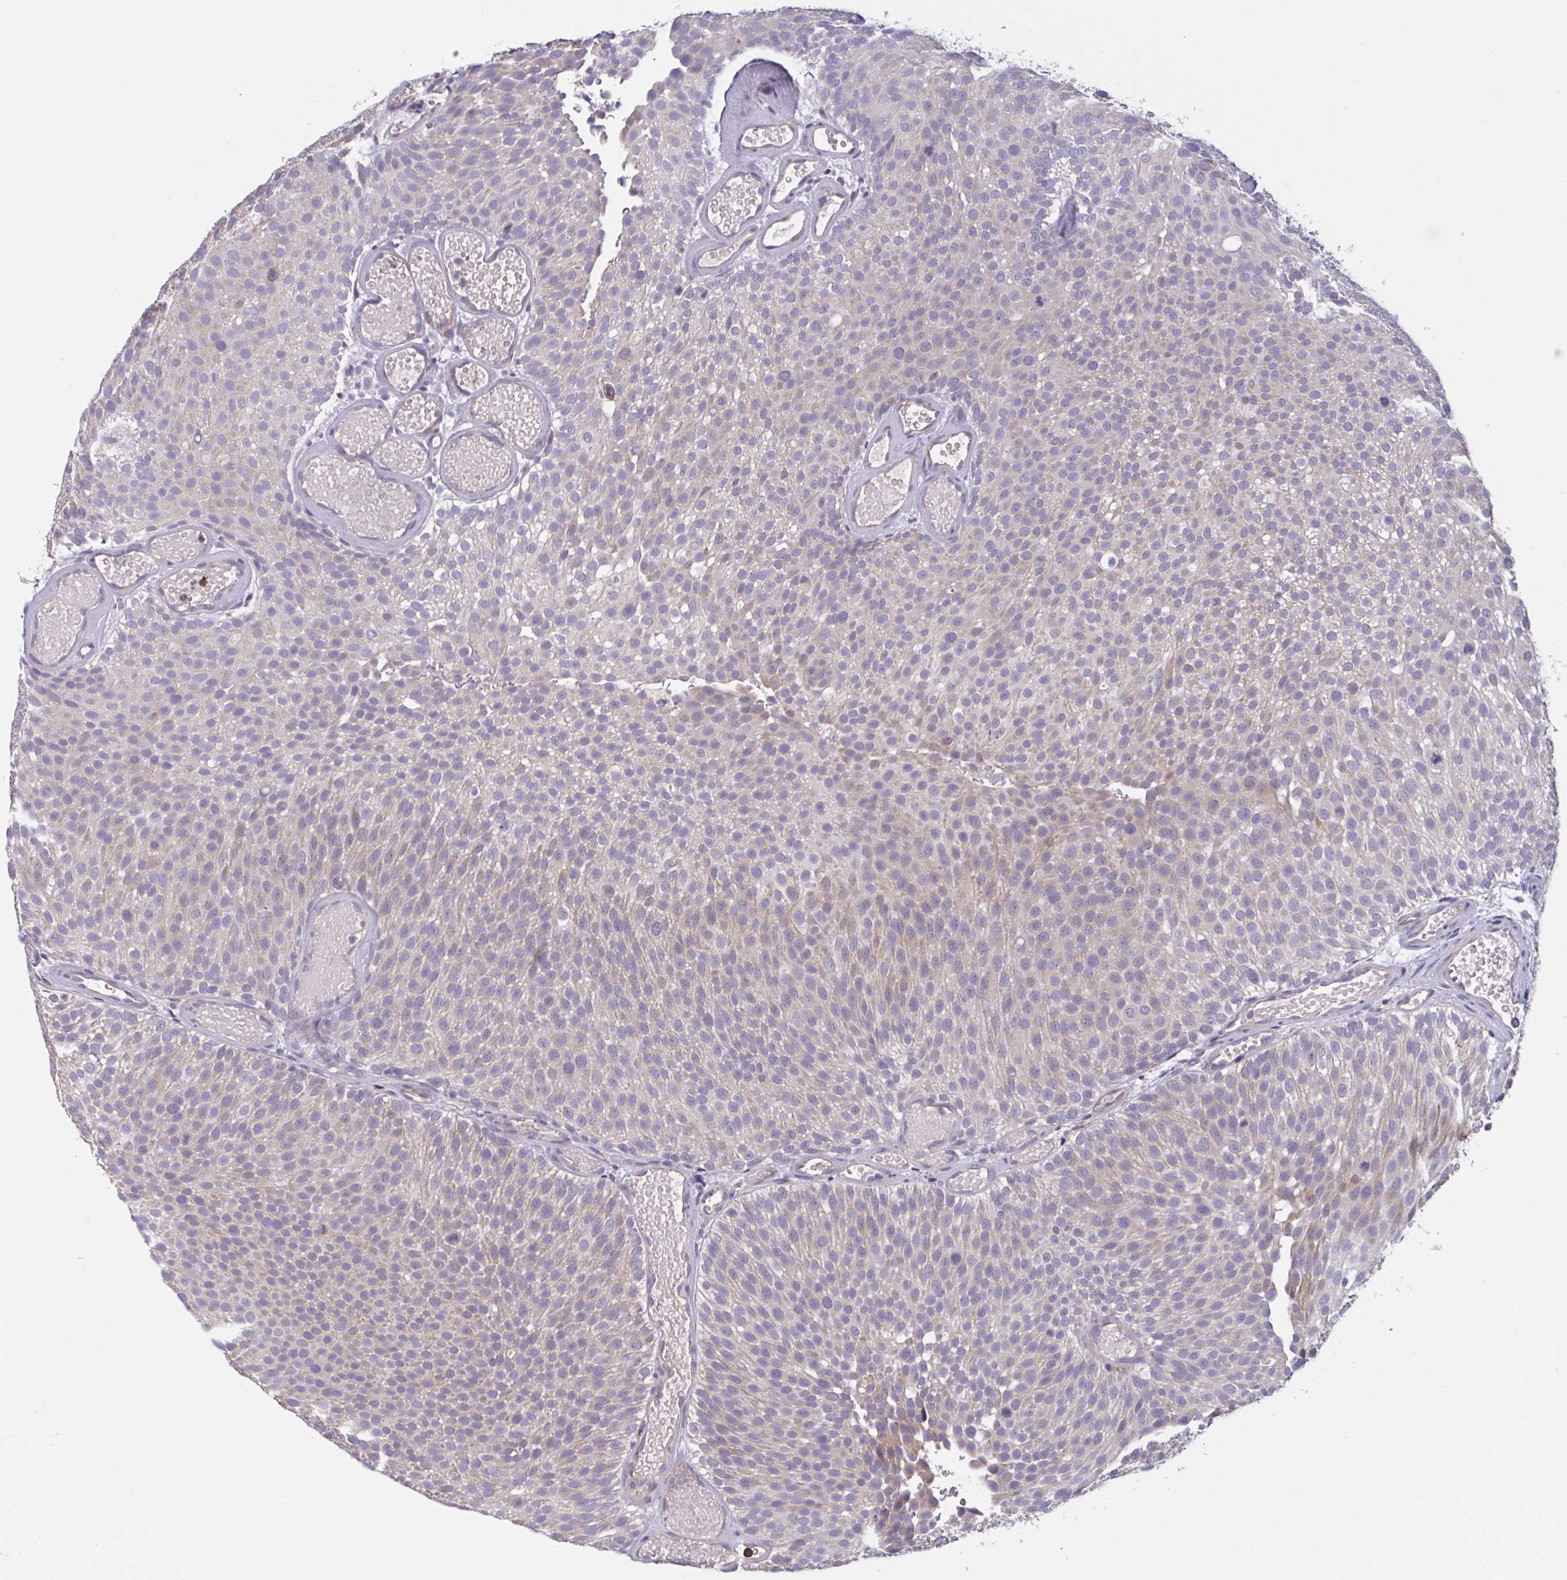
{"staining": {"intensity": "negative", "quantity": "none", "location": "none"}, "tissue": "urothelial cancer", "cell_type": "Tumor cells", "image_type": "cancer", "snomed": [{"axis": "morphology", "description": "Urothelial carcinoma, Low grade"}, {"axis": "topography", "description": "Urinary bladder"}], "caption": "A micrograph of urothelial carcinoma (low-grade) stained for a protein exhibits no brown staining in tumor cells. Brightfield microscopy of immunohistochemistry (IHC) stained with DAB (brown) and hematoxylin (blue), captured at high magnification.", "gene": "CD1E", "patient": {"sex": "male", "age": 78}}